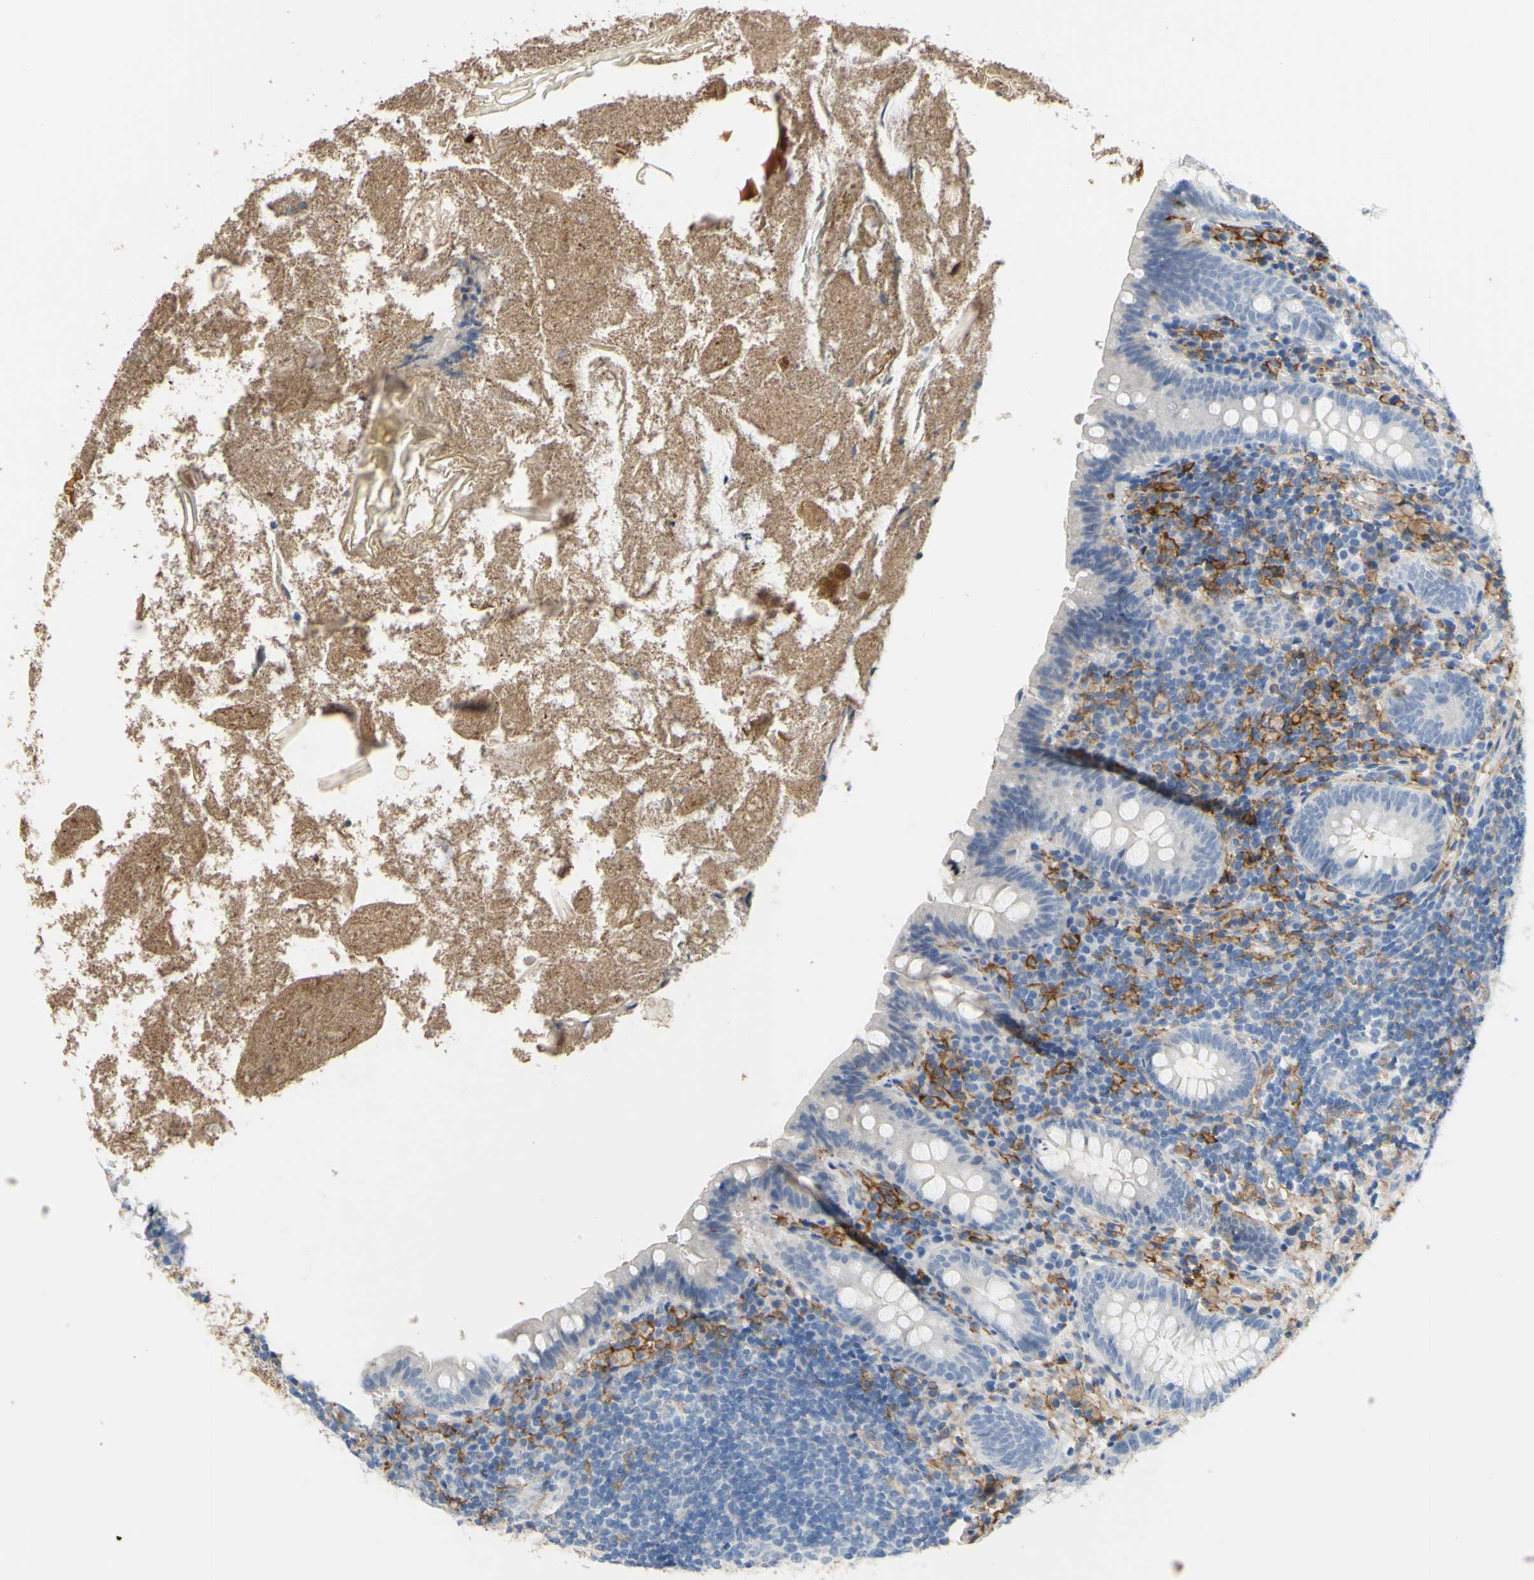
{"staining": {"intensity": "negative", "quantity": "none", "location": "none"}, "tissue": "appendix", "cell_type": "Glandular cells", "image_type": "normal", "snomed": [{"axis": "morphology", "description": "Normal tissue, NOS"}, {"axis": "topography", "description": "Appendix"}], "caption": "Immunohistochemical staining of unremarkable appendix shows no significant expression in glandular cells. Brightfield microscopy of IHC stained with DAB (3,3'-diaminobenzidine) (brown) and hematoxylin (blue), captured at high magnification.", "gene": "FCGR2A", "patient": {"sex": "male", "age": 52}}